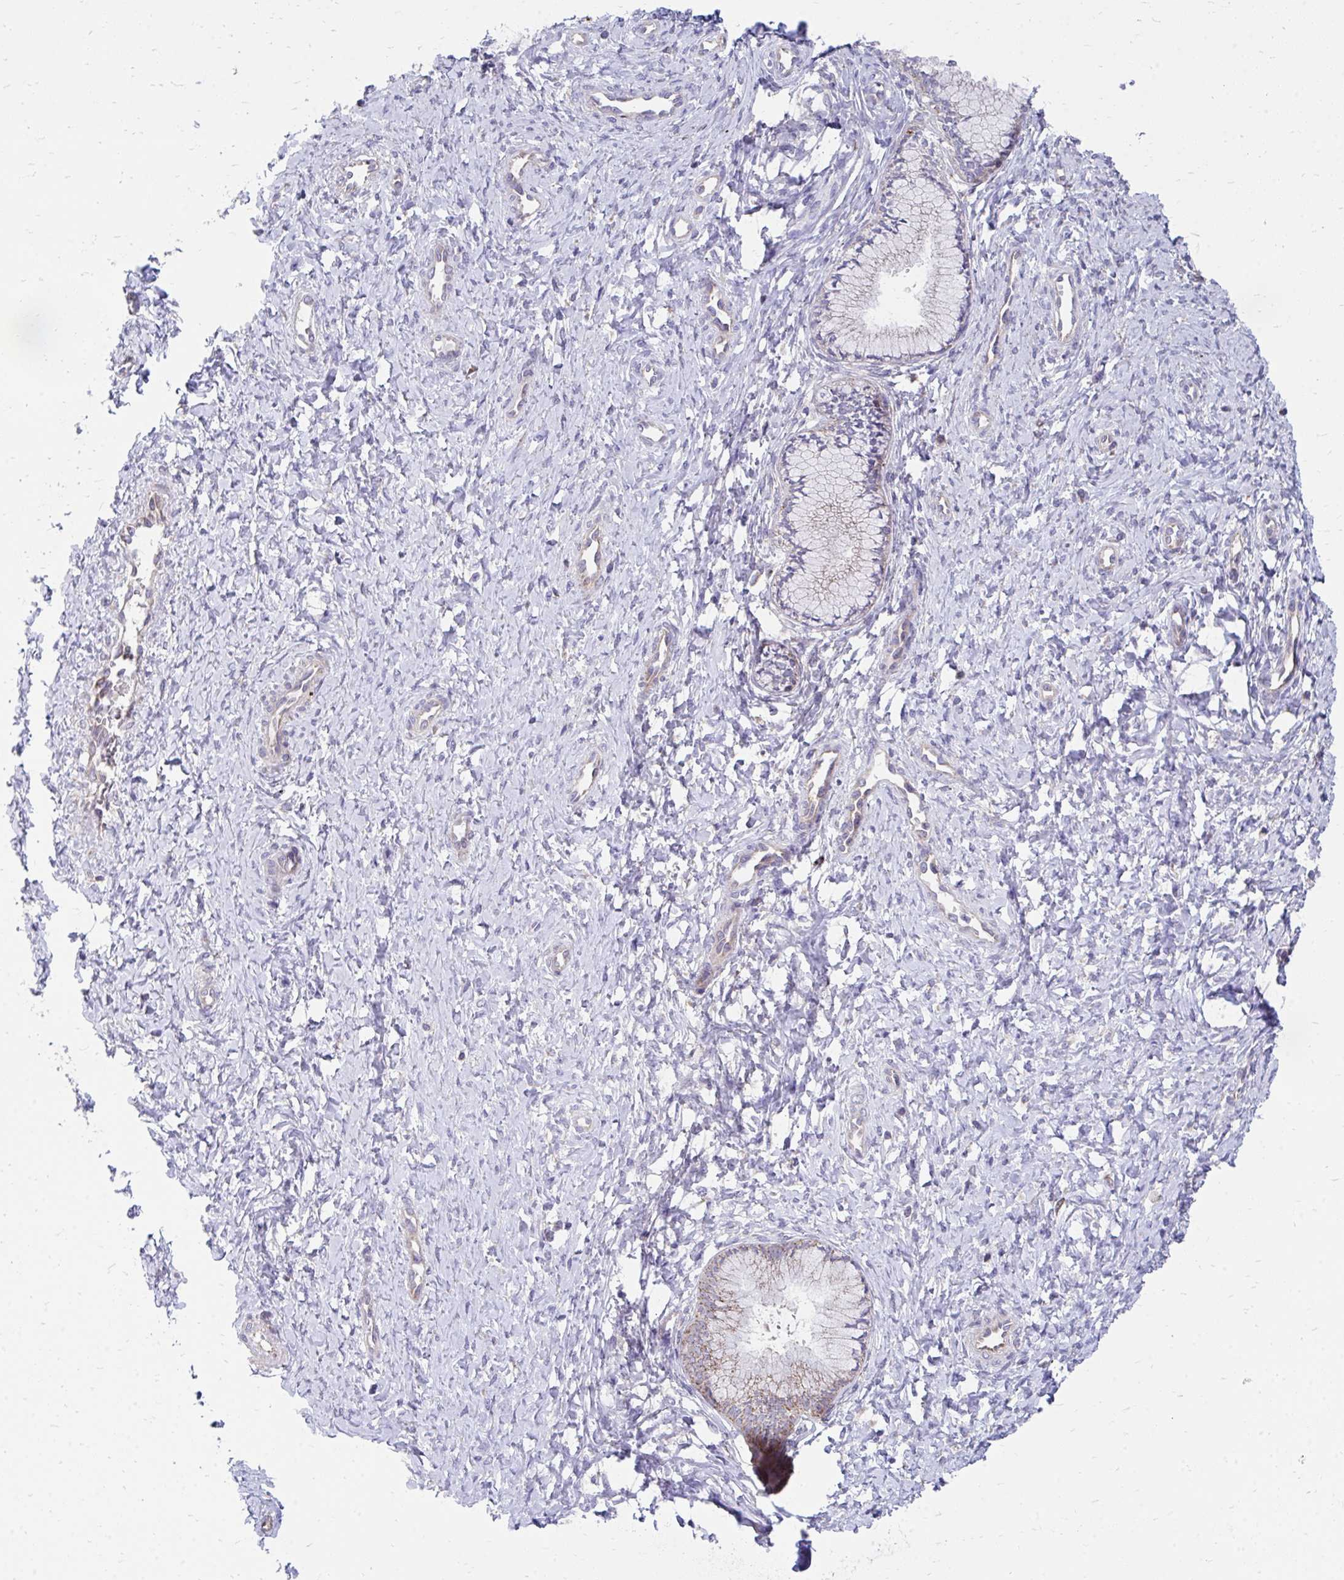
{"staining": {"intensity": "negative", "quantity": "none", "location": "none"}, "tissue": "cervix", "cell_type": "Glandular cells", "image_type": "normal", "snomed": [{"axis": "morphology", "description": "Normal tissue, NOS"}, {"axis": "topography", "description": "Cervix"}], "caption": "The micrograph shows no staining of glandular cells in unremarkable cervix. (Stains: DAB (3,3'-diaminobenzidine) IHC with hematoxylin counter stain, Microscopy: brightfield microscopy at high magnification).", "gene": "FHIP1B", "patient": {"sex": "female", "age": 37}}